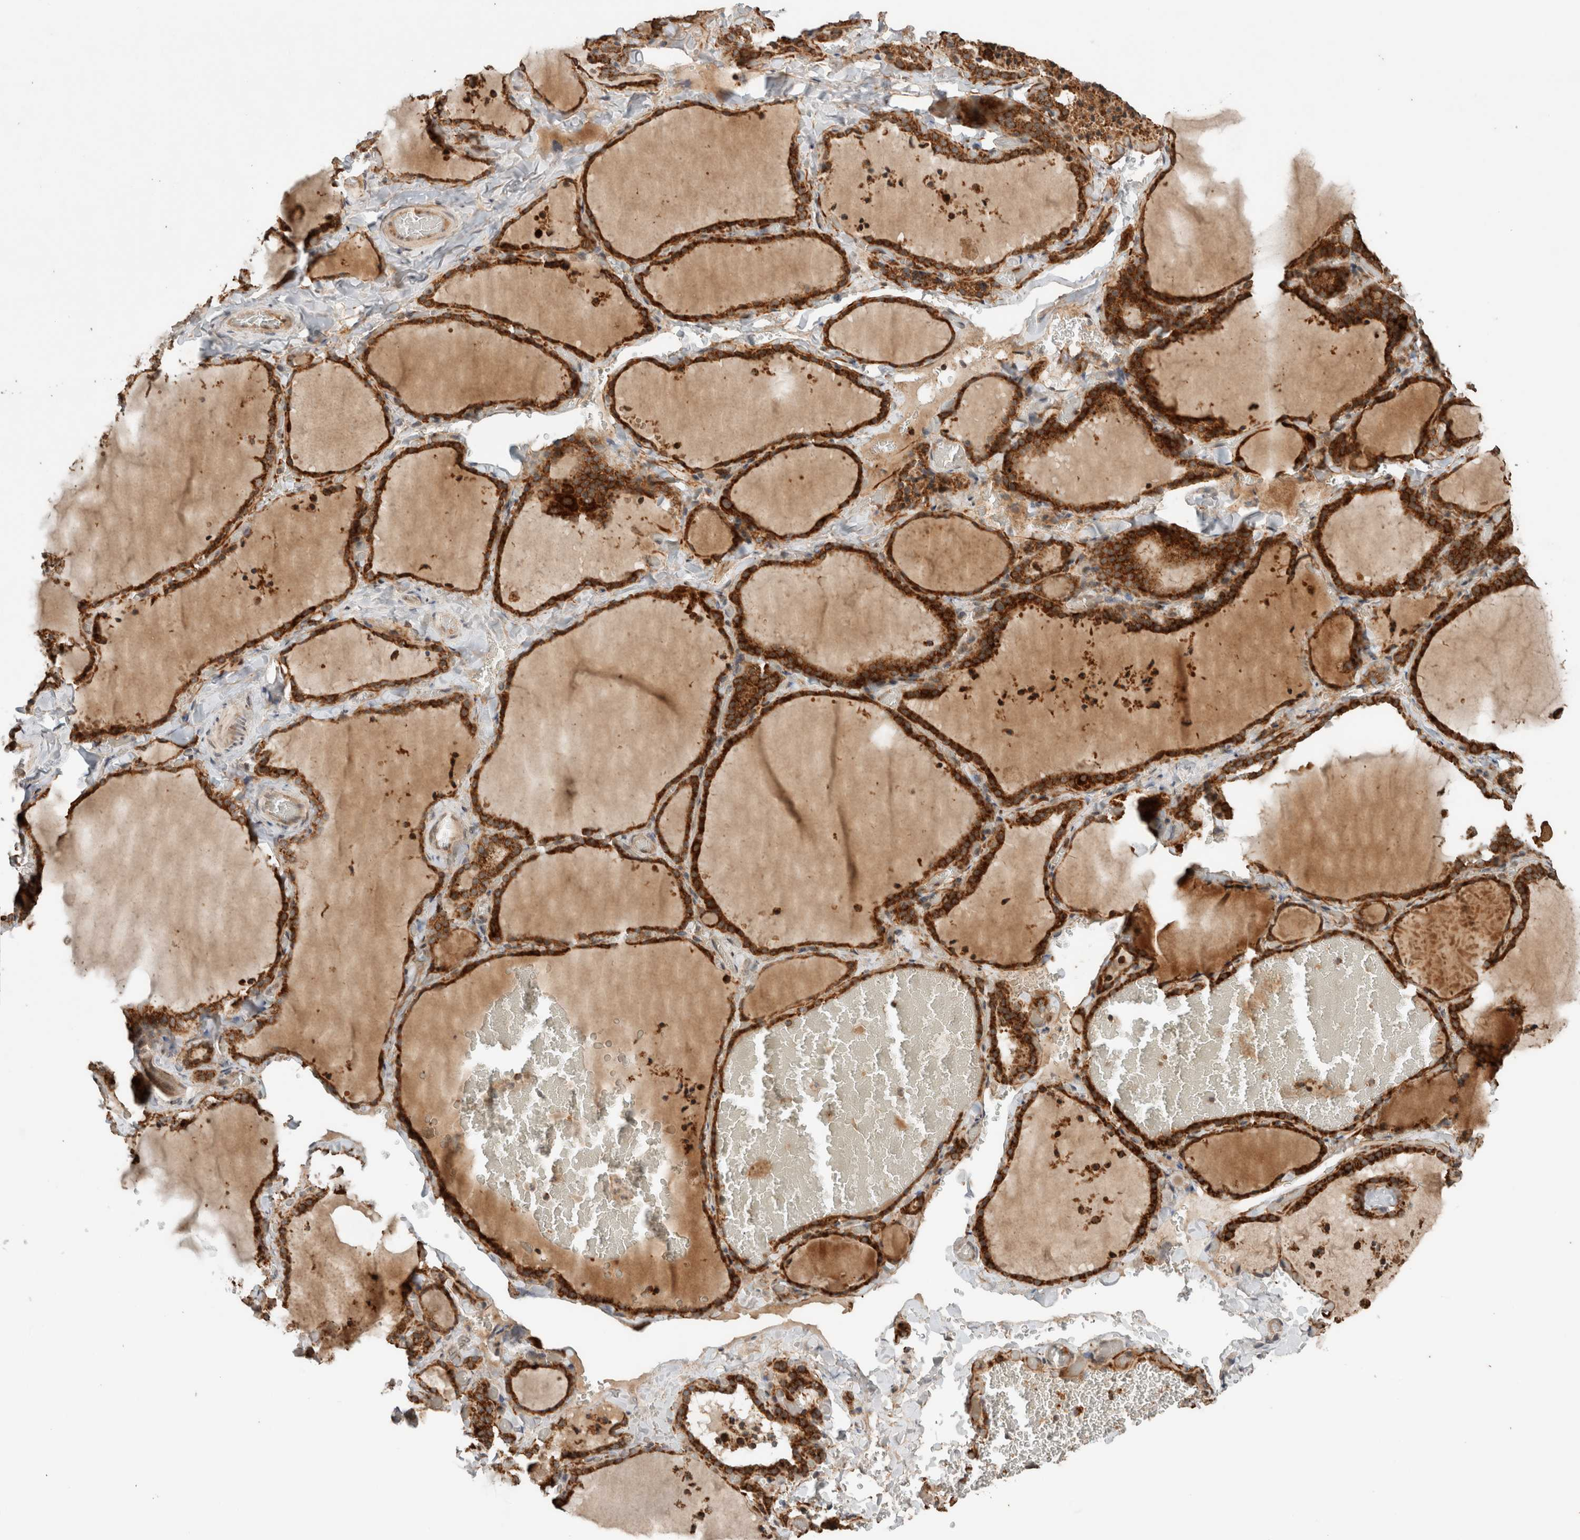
{"staining": {"intensity": "strong", "quantity": ">75%", "location": "cytoplasmic/membranous"}, "tissue": "thyroid gland", "cell_type": "Glandular cells", "image_type": "normal", "snomed": [{"axis": "morphology", "description": "Normal tissue, NOS"}, {"axis": "topography", "description": "Thyroid gland"}], "caption": "A high amount of strong cytoplasmic/membranous staining is appreciated in about >75% of glandular cells in unremarkable thyroid gland.", "gene": "EIF2B3", "patient": {"sex": "female", "age": 22}}